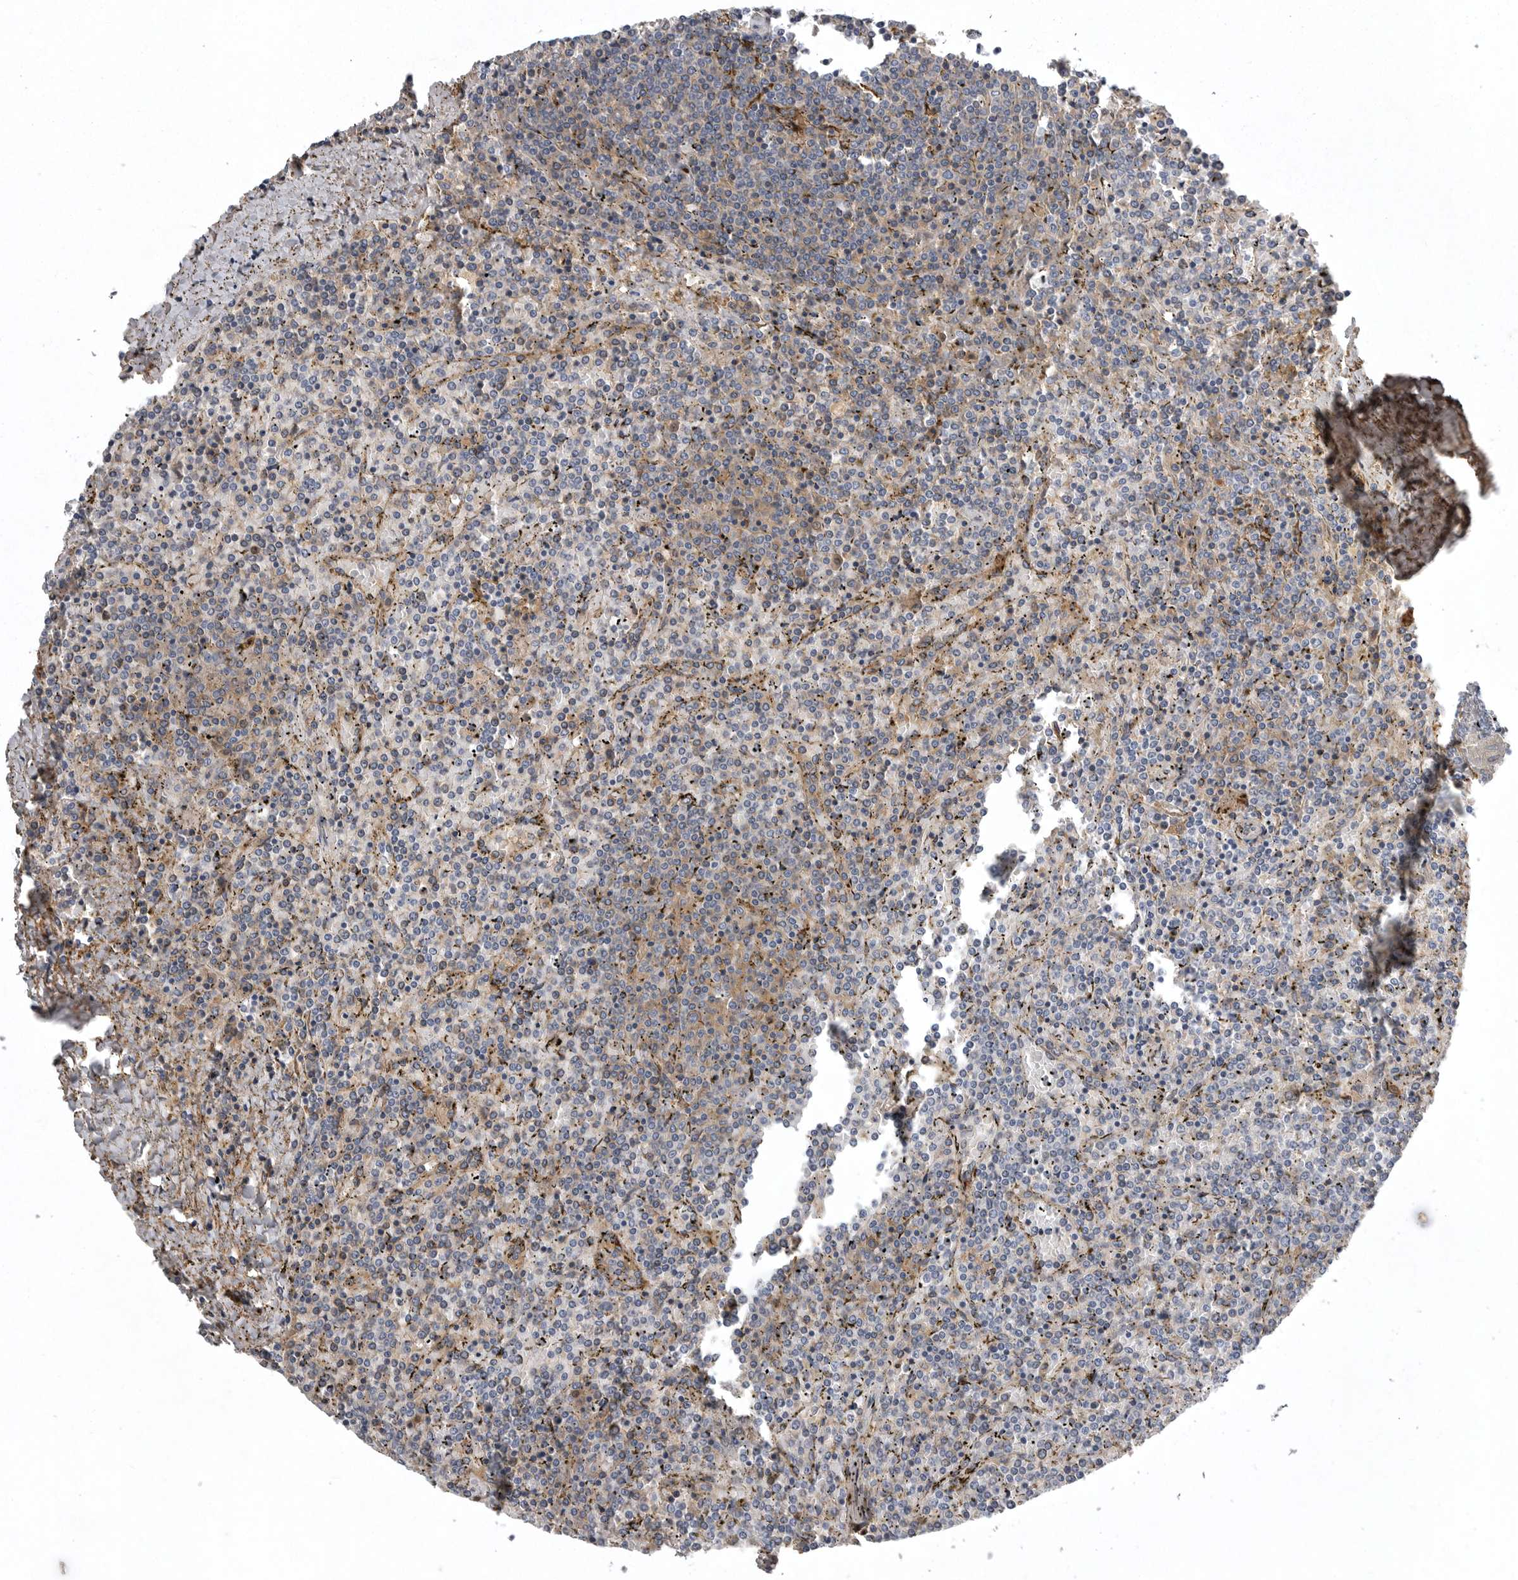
{"staining": {"intensity": "negative", "quantity": "none", "location": "none"}, "tissue": "lymphoma", "cell_type": "Tumor cells", "image_type": "cancer", "snomed": [{"axis": "morphology", "description": "Malignant lymphoma, non-Hodgkin's type, Low grade"}, {"axis": "topography", "description": "Spleen"}], "caption": "High power microscopy micrograph of an immunohistochemistry histopathology image of lymphoma, revealing no significant expression in tumor cells.", "gene": "CRP", "patient": {"sex": "female", "age": 19}}